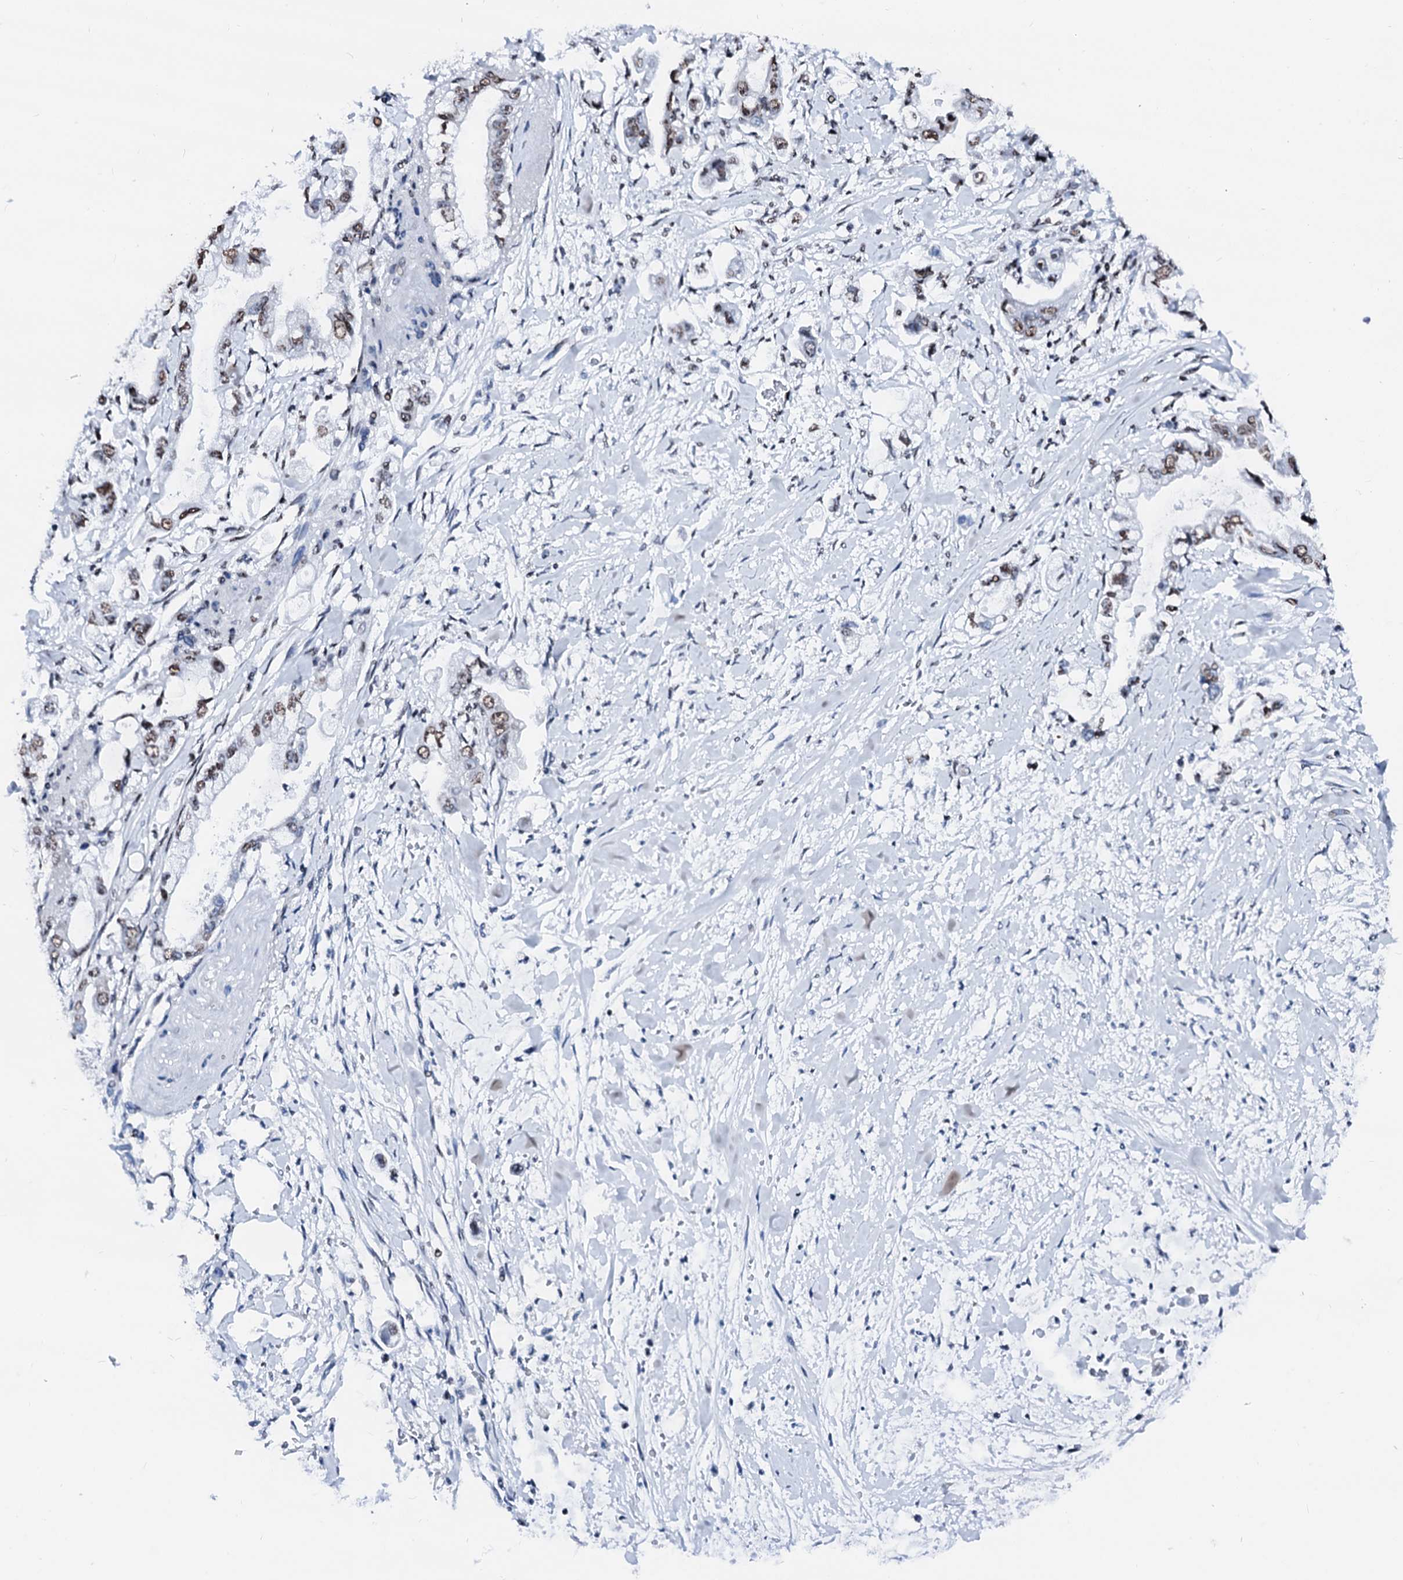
{"staining": {"intensity": "moderate", "quantity": ">75%", "location": "nuclear"}, "tissue": "stomach cancer", "cell_type": "Tumor cells", "image_type": "cancer", "snomed": [{"axis": "morphology", "description": "Adenocarcinoma, NOS"}, {"axis": "topography", "description": "Stomach"}], "caption": "Moderate nuclear staining for a protein is appreciated in approximately >75% of tumor cells of stomach adenocarcinoma using immunohistochemistry (IHC).", "gene": "RALY", "patient": {"sex": "male", "age": 62}}